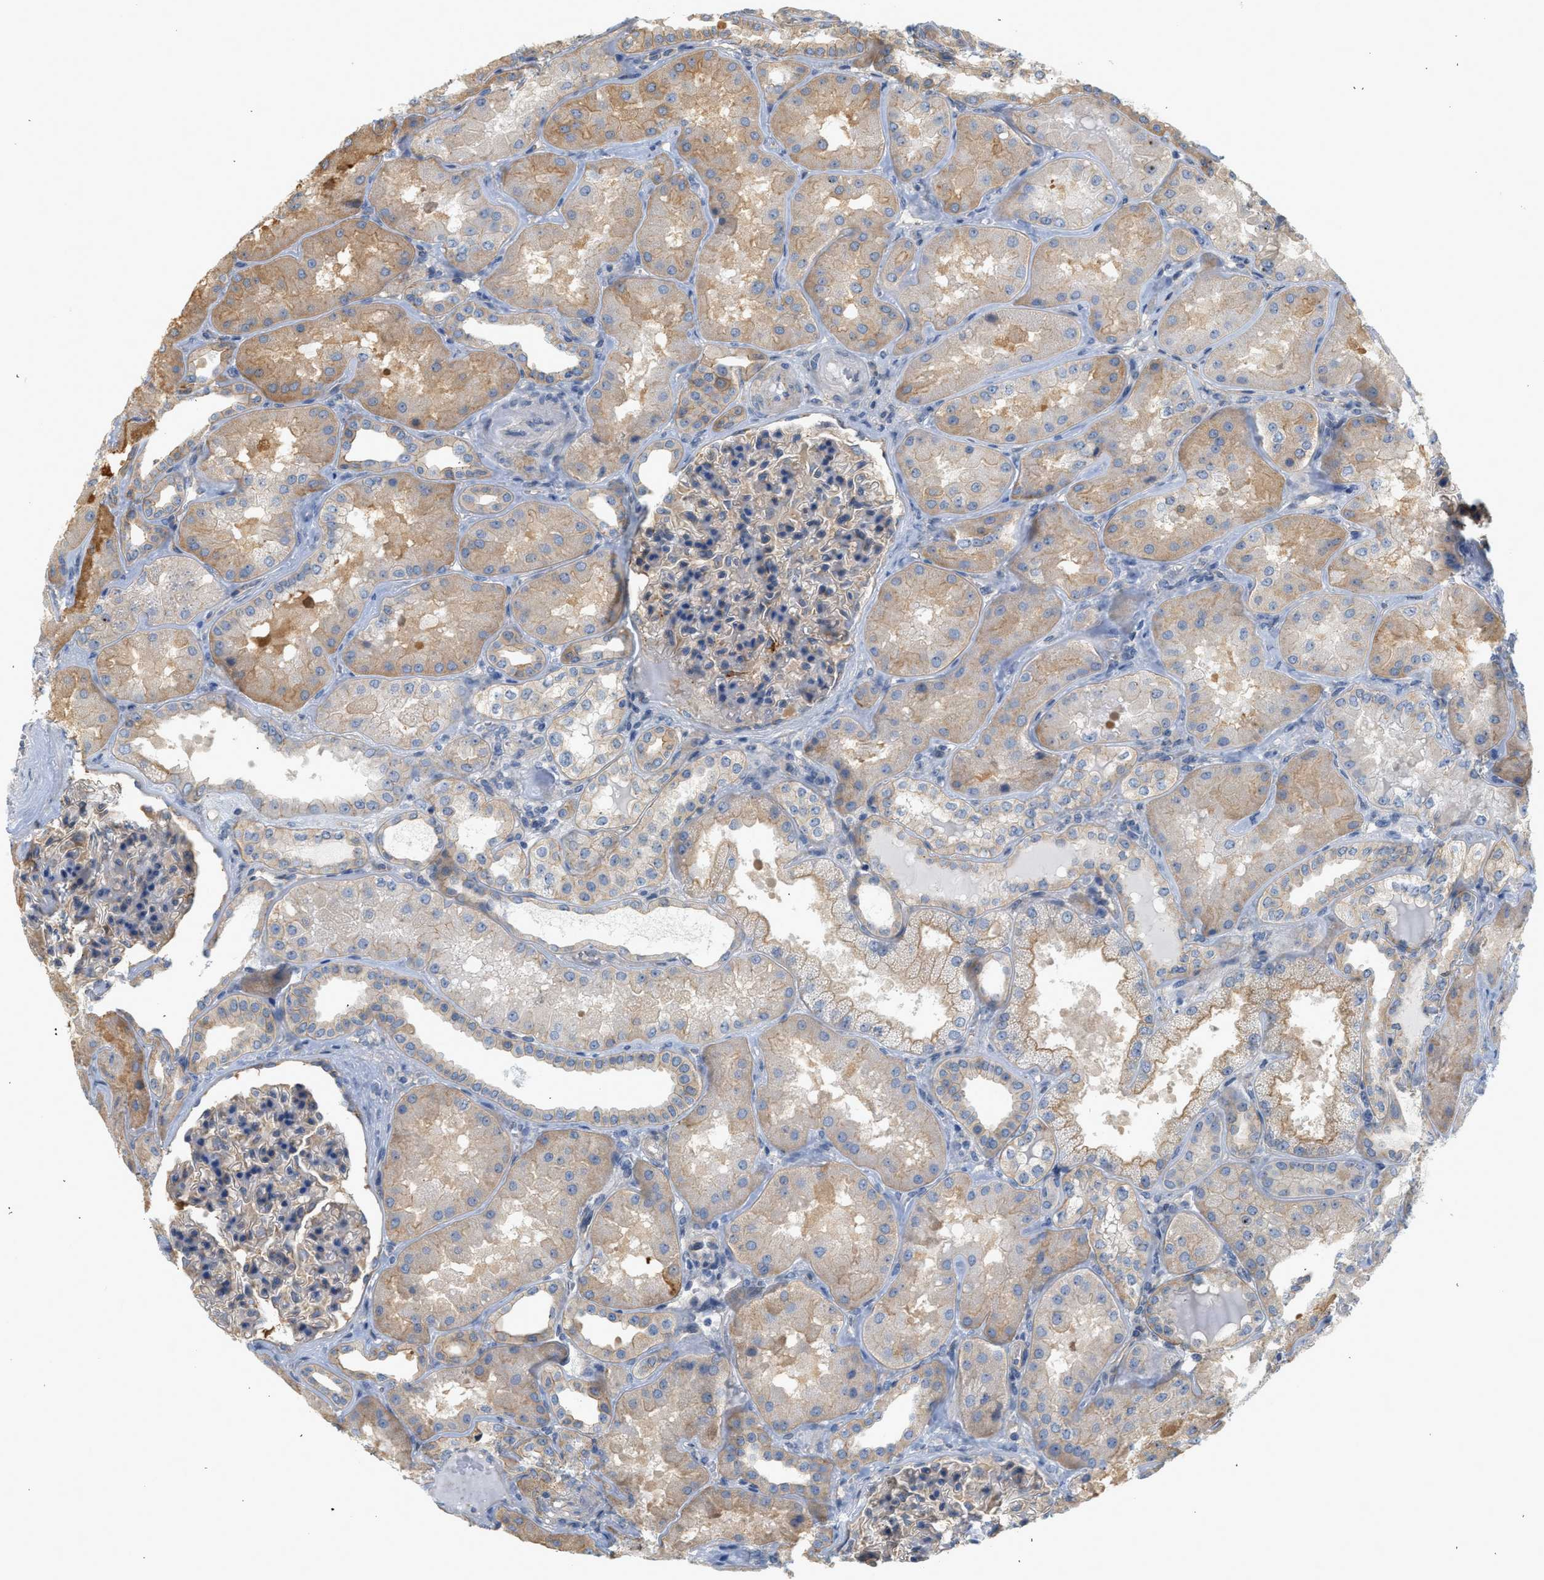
{"staining": {"intensity": "weak", "quantity": "<25%", "location": "cytoplasmic/membranous"}, "tissue": "kidney", "cell_type": "Cells in glomeruli", "image_type": "normal", "snomed": [{"axis": "morphology", "description": "Normal tissue, NOS"}, {"axis": "topography", "description": "Kidney"}], "caption": "High power microscopy image of an IHC photomicrograph of normal kidney, revealing no significant staining in cells in glomeruli.", "gene": "CTXN1", "patient": {"sex": "female", "age": 56}}